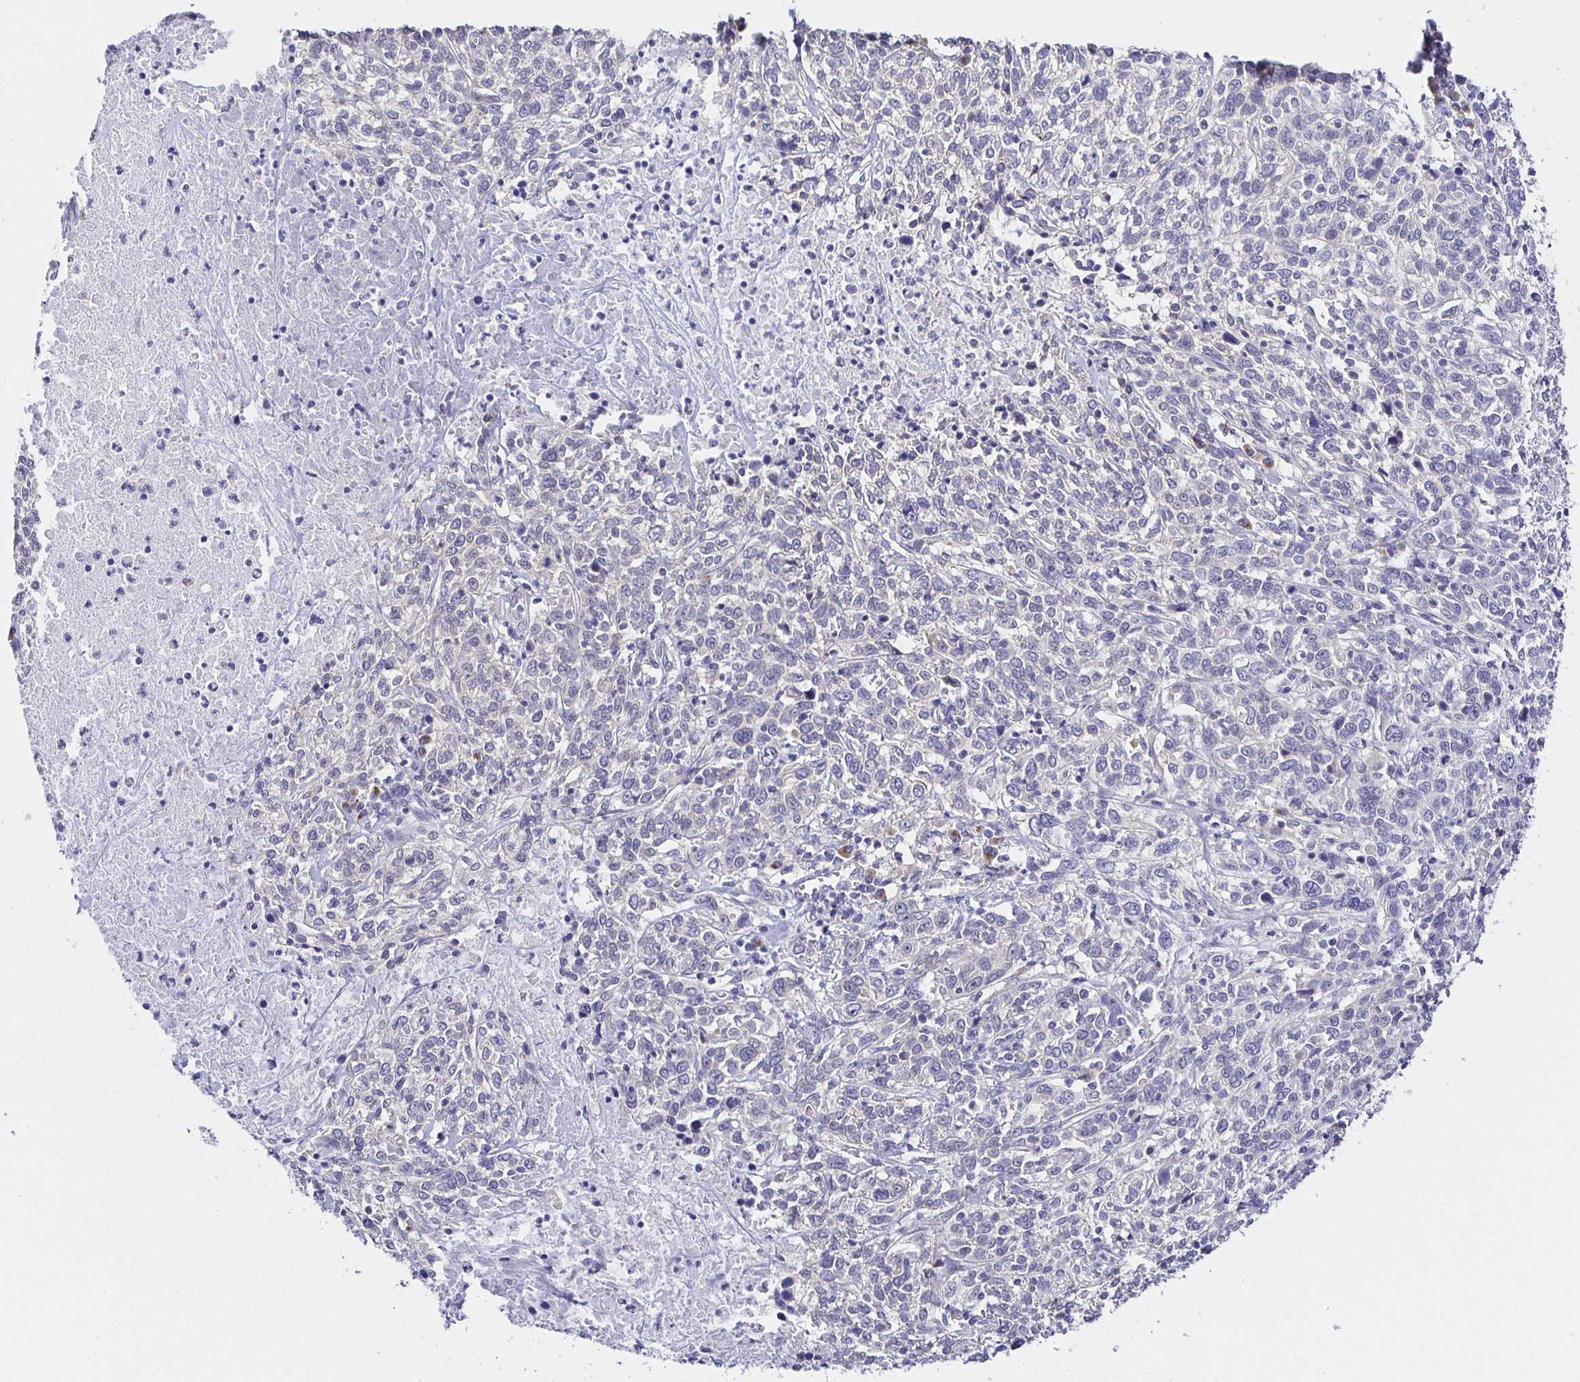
{"staining": {"intensity": "negative", "quantity": "none", "location": "none"}, "tissue": "cervical cancer", "cell_type": "Tumor cells", "image_type": "cancer", "snomed": [{"axis": "morphology", "description": "Squamous cell carcinoma, NOS"}, {"axis": "topography", "description": "Cervix"}], "caption": "Micrograph shows no protein positivity in tumor cells of cervical cancer (squamous cell carcinoma) tissue. (IHC, brightfield microscopy, high magnification).", "gene": "OPALIN", "patient": {"sex": "female", "age": 46}}